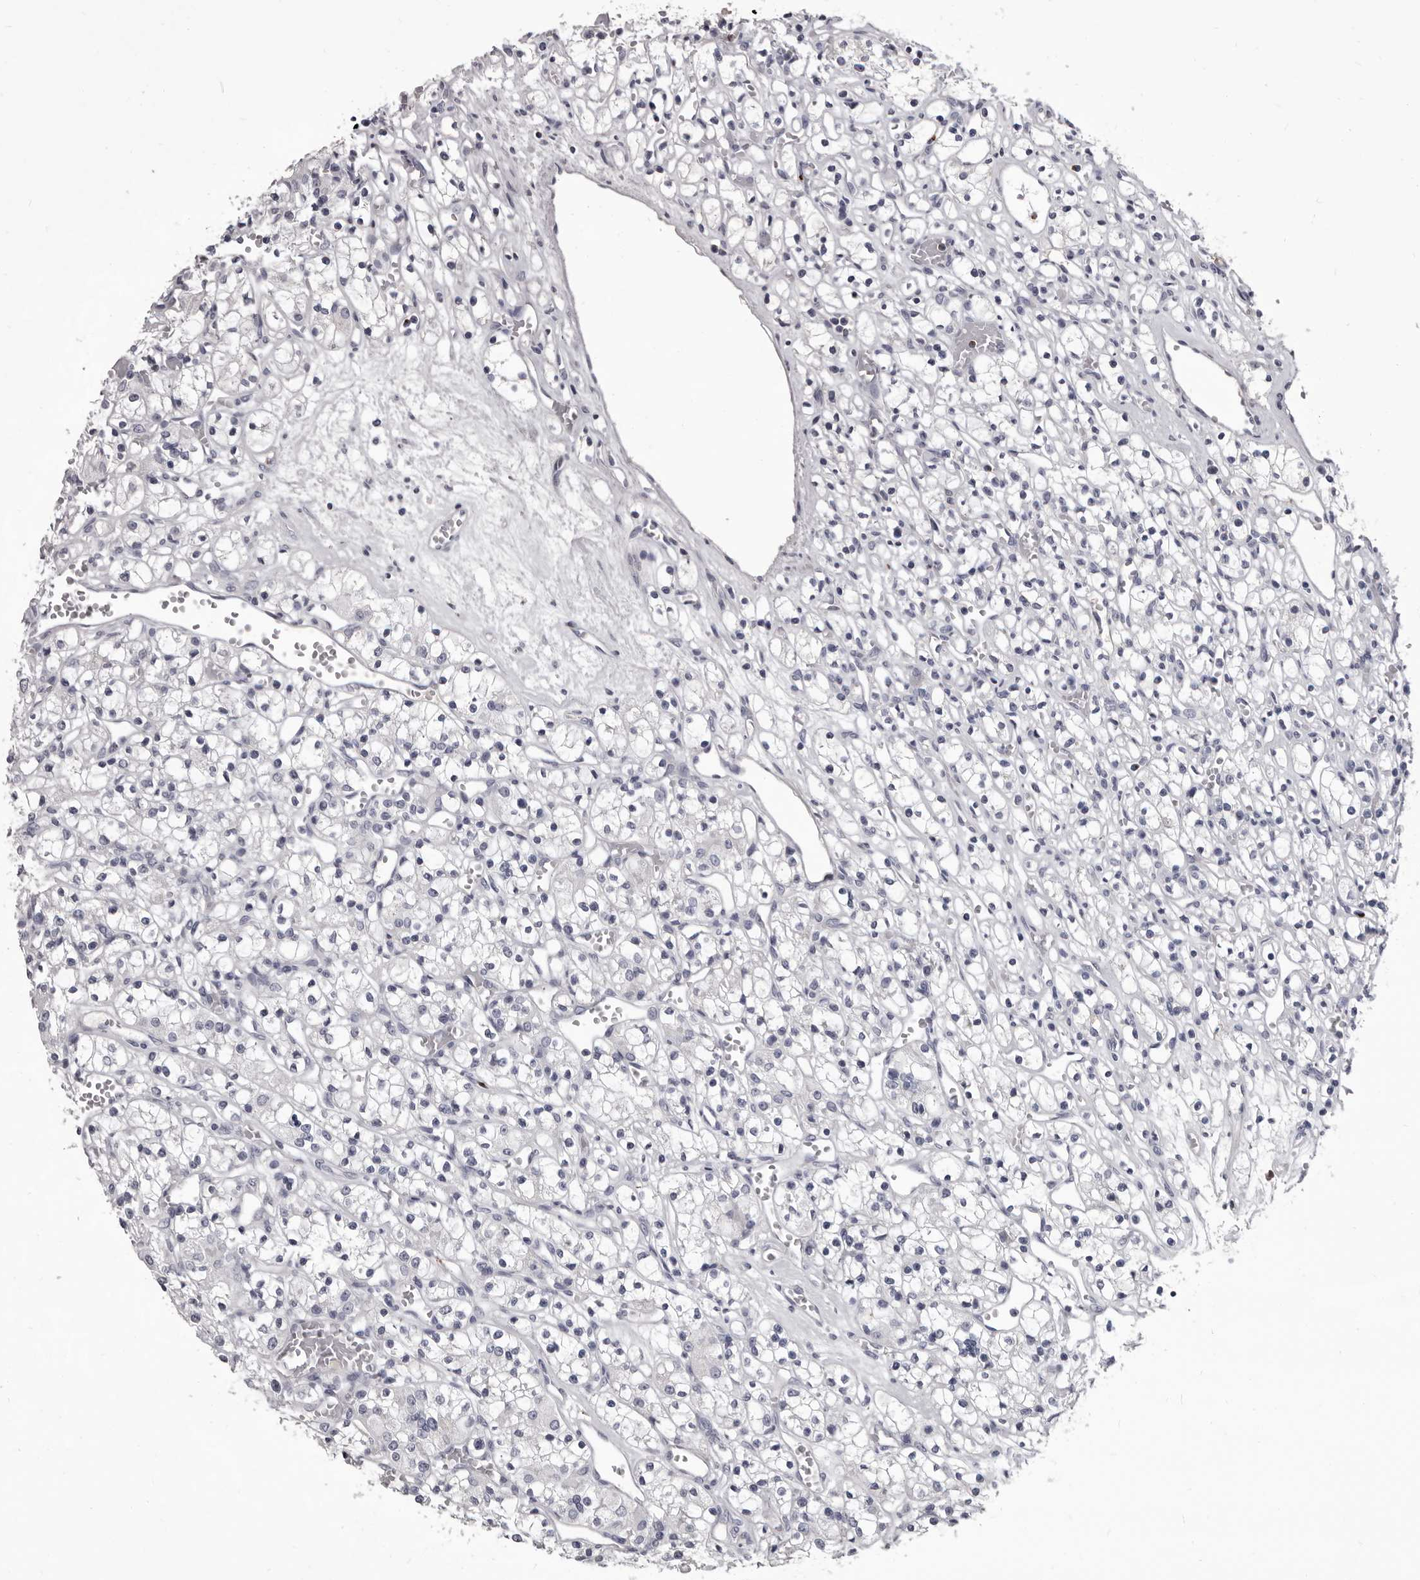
{"staining": {"intensity": "negative", "quantity": "none", "location": "none"}, "tissue": "renal cancer", "cell_type": "Tumor cells", "image_type": "cancer", "snomed": [{"axis": "morphology", "description": "Adenocarcinoma, NOS"}, {"axis": "topography", "description": "Kidney"}], "caption": "Tumor cells show no significant protein staining in renal cancer (adenocarcinoma).", "gene": "GZMH", "patient": {"sex": "female", "age": 59}}